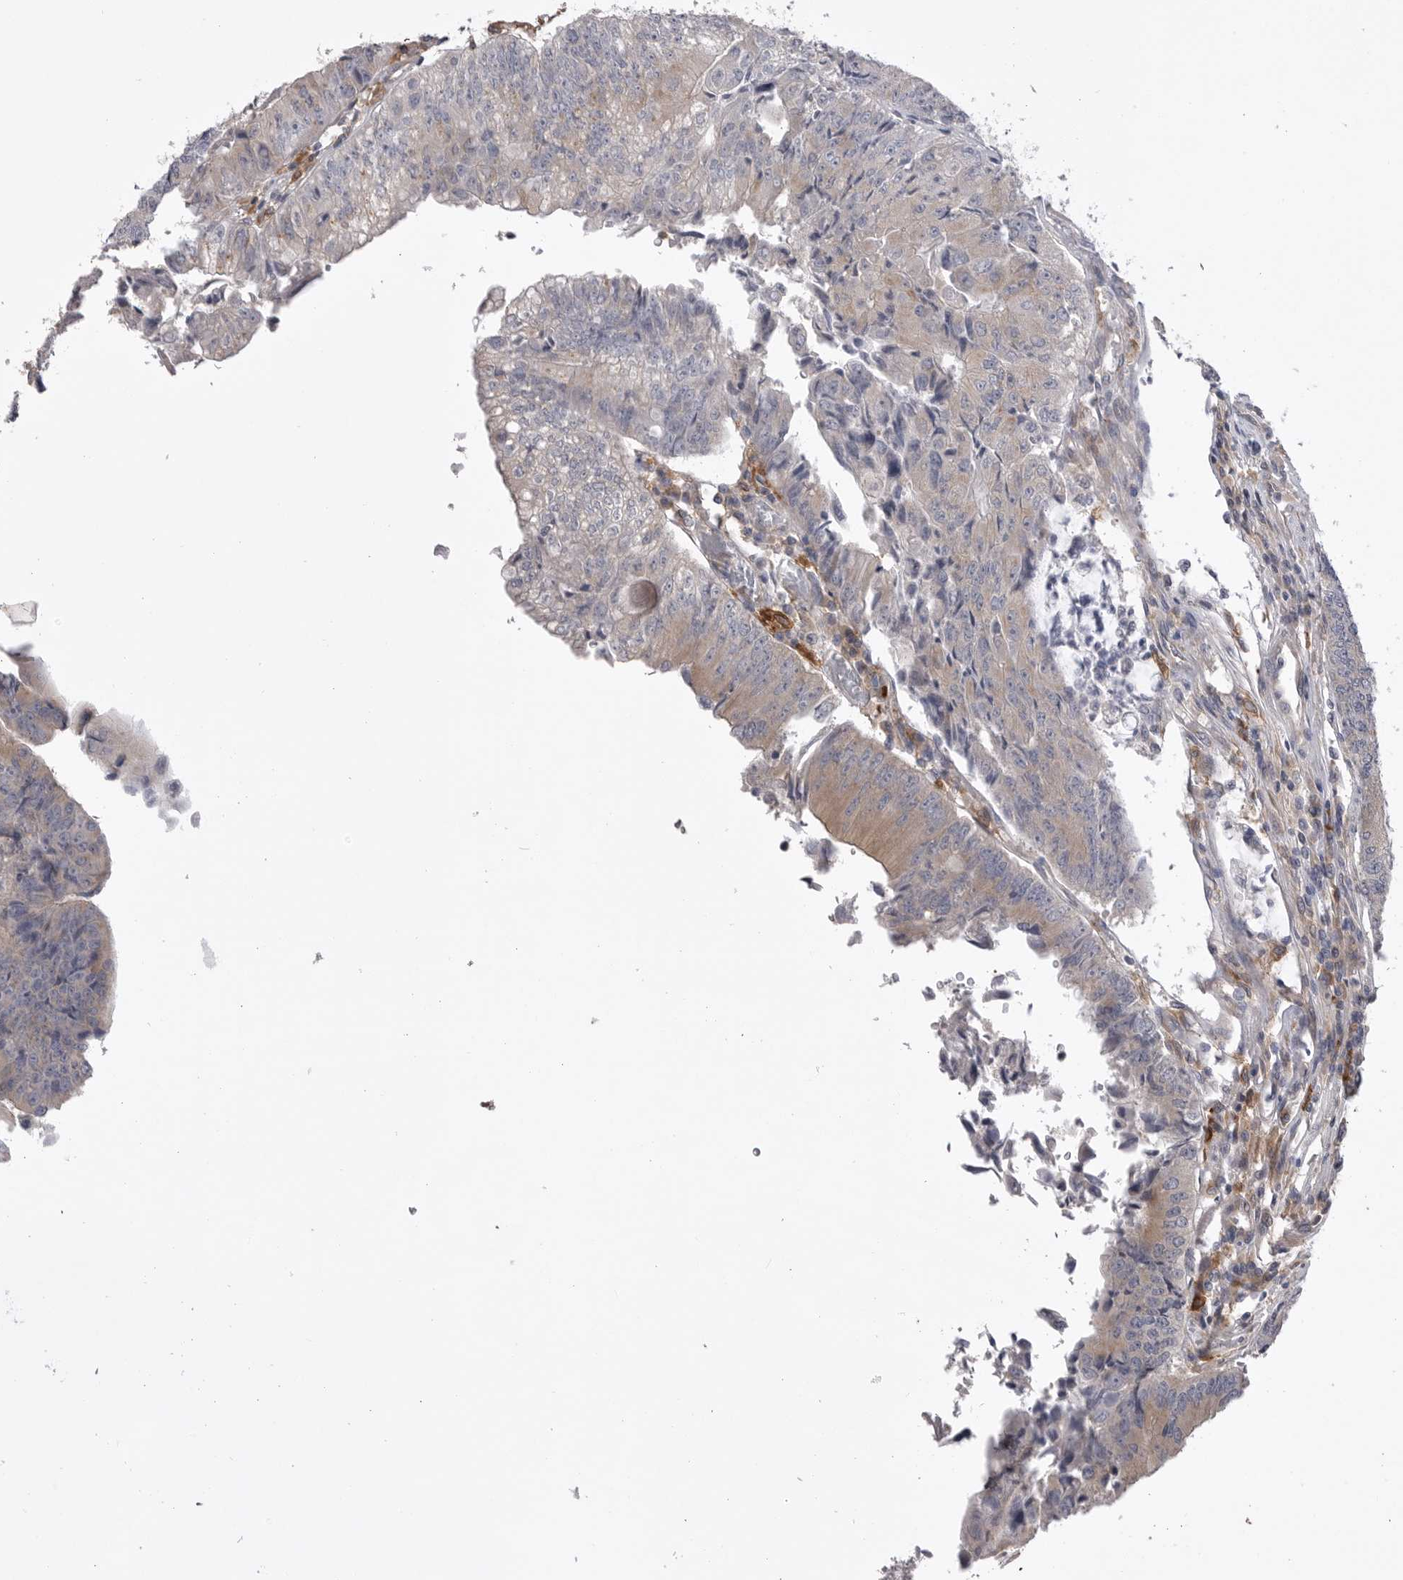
{"staining": {"intensity": "weak", "quantity": "25%-75%", "location": "cytoplasmic/membranous"}, "tissue": "colorectal cancer", "cell_type": "Tumor cells", "image_type": "cancer", "snomed": [{"axis": "morphology", "description": "Adenocarcinoma, NOS"}, {"axis": "topography", "description": "Colon"}], "caption": "There is low levels of weak cytoplasmic/membranous positivity in tumor cells of colorectal adenocarcinoma, as demonstrated by immunohistochemical staining (brown color).", "gene": "VAC14", "patient": {"sex": "female", "age": 67}}